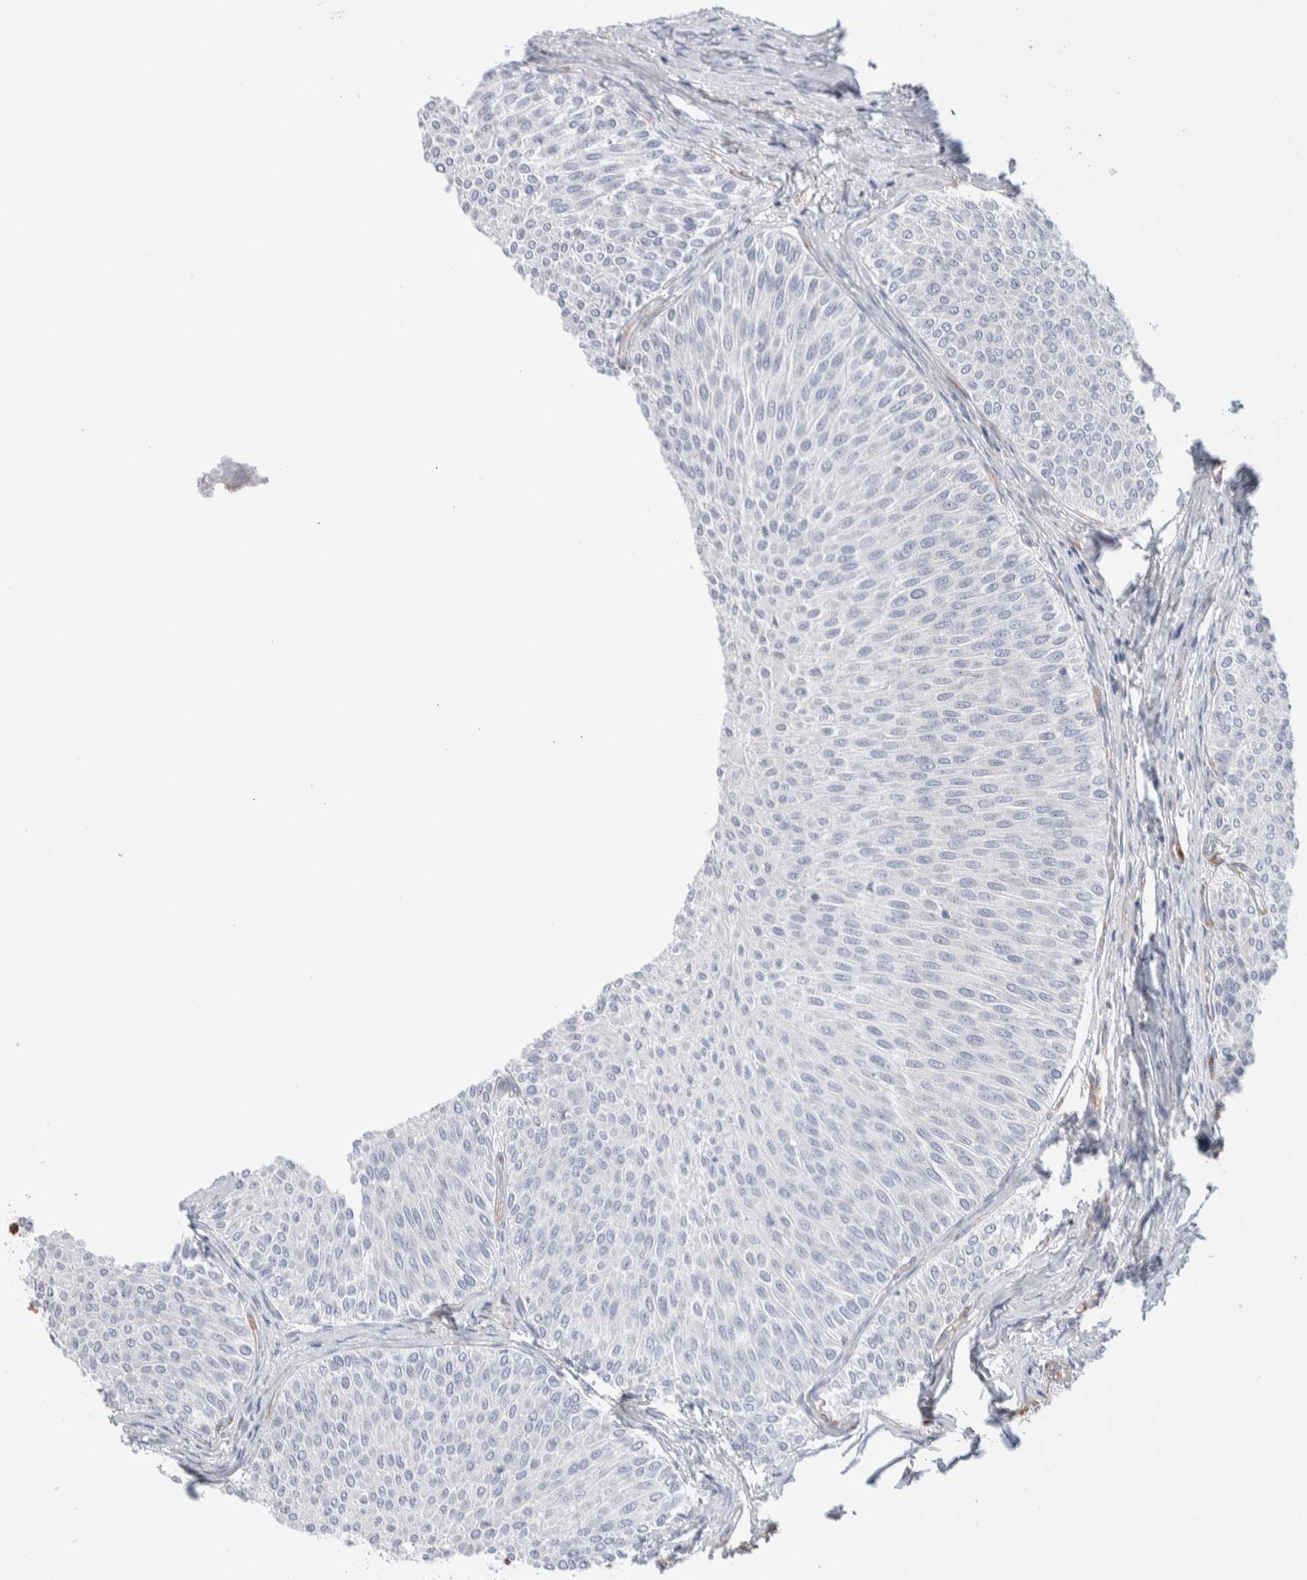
{"staining": {"intensity": "negative", "quantity": "none", "location": "none"}, "tissue": "urothelial cancer", "cell_type": "Tumor cells", "image_type": "cancer", "snomed": [{"axis": "morphology", "description": "Urothelial carcinoma, Low grade"}, {"axis": "topography", "description": "Urinary bladder"}], "caption": "An immunohistochemistry photomicrograph of urothelial cancer is shown. There is no staining in tumor cells of urothelial cancer.", "gene": "SEPTIN4", "patient": {"sex": "male", "age": 78}}